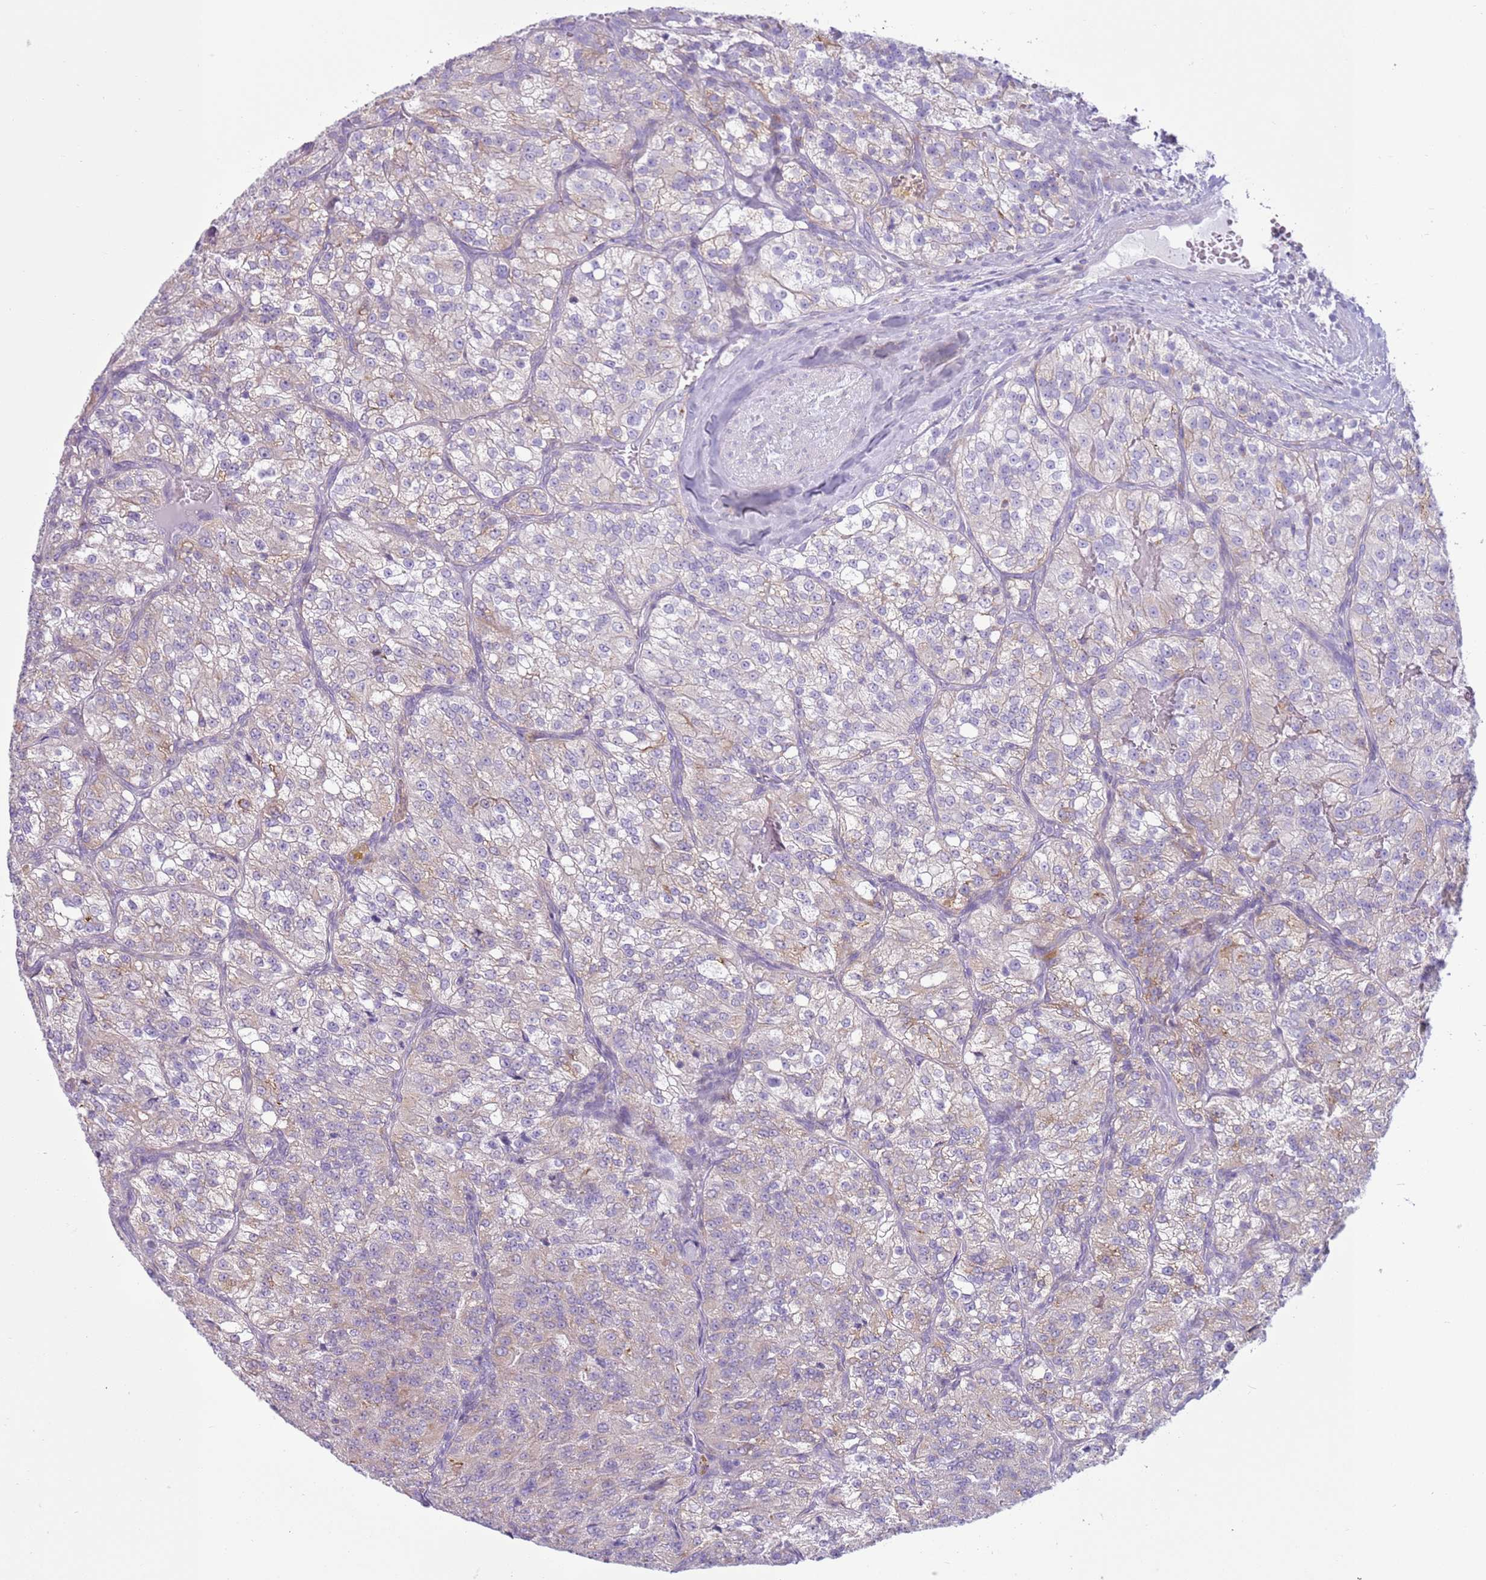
{"staining": {"intensity": "weak", "quantity": "<25%", "location": "cytoplasmic/membranous"}, "tissue": "renal cancer", "cell_type": "Tumor cells", "image_type": "cancer", "snomed": [{"axis": "morphology", "description": "Adenocarcinoma, NOS"}, {"axis": "topography", "description": "Kidney"}], "caption": "Immunohistochemistry (IHC) micrograph of neoplastic tissue: renal adenocarcinoma stained with DAB (3,3'-diaminobenzidine) displays no significant protein positivity in tumor cells. (DAB immunohistochemistry (IHC) visualized using brightfield microscopy, high magnification).", "gene": "OAF", "patient": {"sex": "female", "age": 63}}